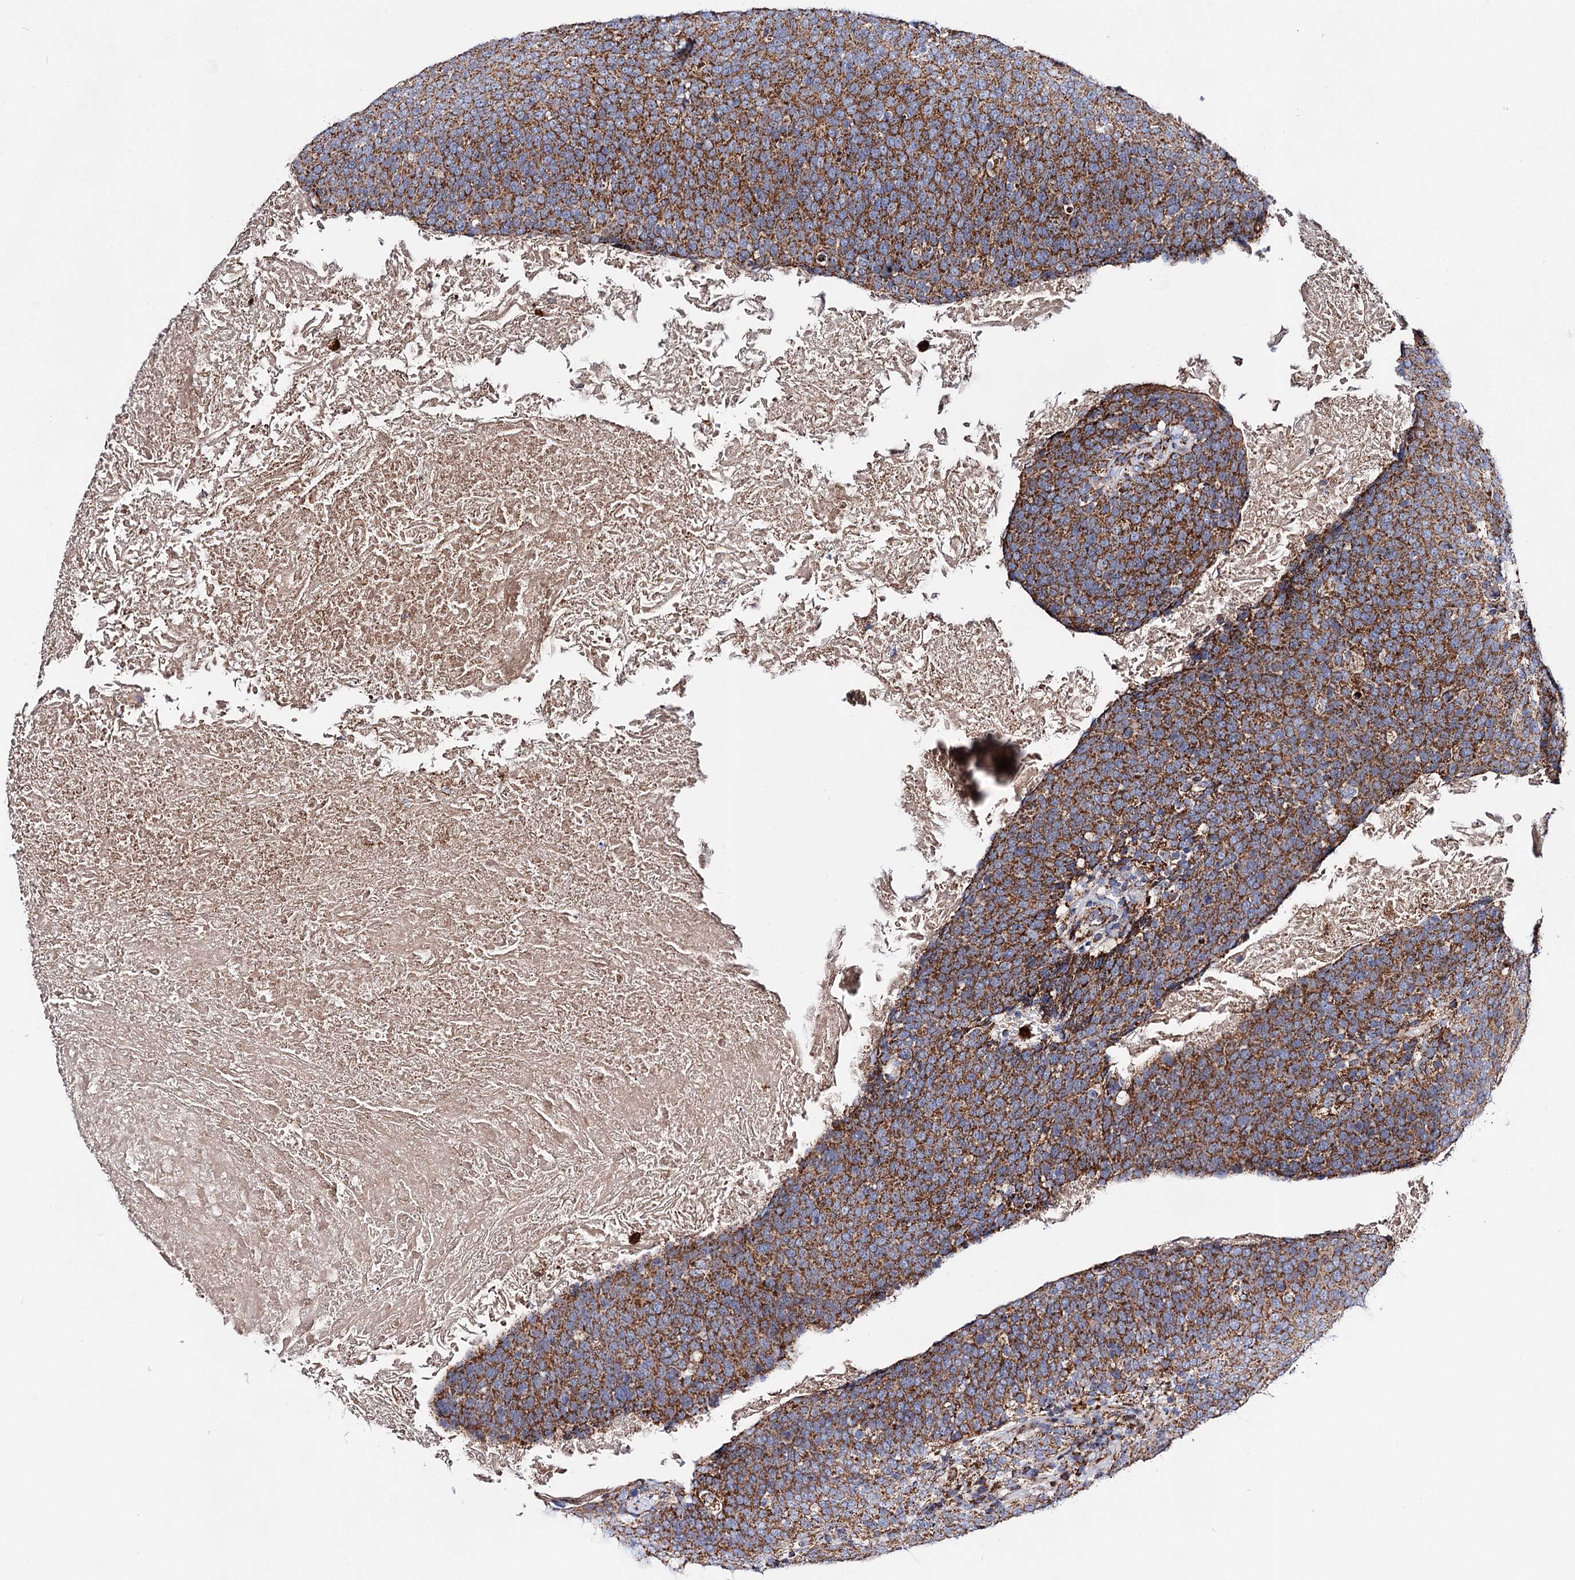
{"staining": {"intensity": "moderate", "quantity": ">75%", "location": "cytoplasmic/membranous"}, "tissue": "head and neck cancer", "cell_type": "Tumor cells", "image_type": "cancer", "snomed": [{"axis": "morphology", "description": "Squamous cell carcinoma, NOS"}, {"axis": "morphology", "description": "Squamous cell carcinoma, metastatic, NOS"}, {"axis": "topography", "description": "Lymph node"}, {"axis": "topography", "description": "Head-Neck"}], "caption": "Head and neck cancer (squamous cell carcinoma) stained for a protein (brown) exhibits moderate cytoplasmic/membranous positive staining in about >75% of tumor cells.", "gene": "ACAD9", "patient": {"sex": "male", "age": 62}}